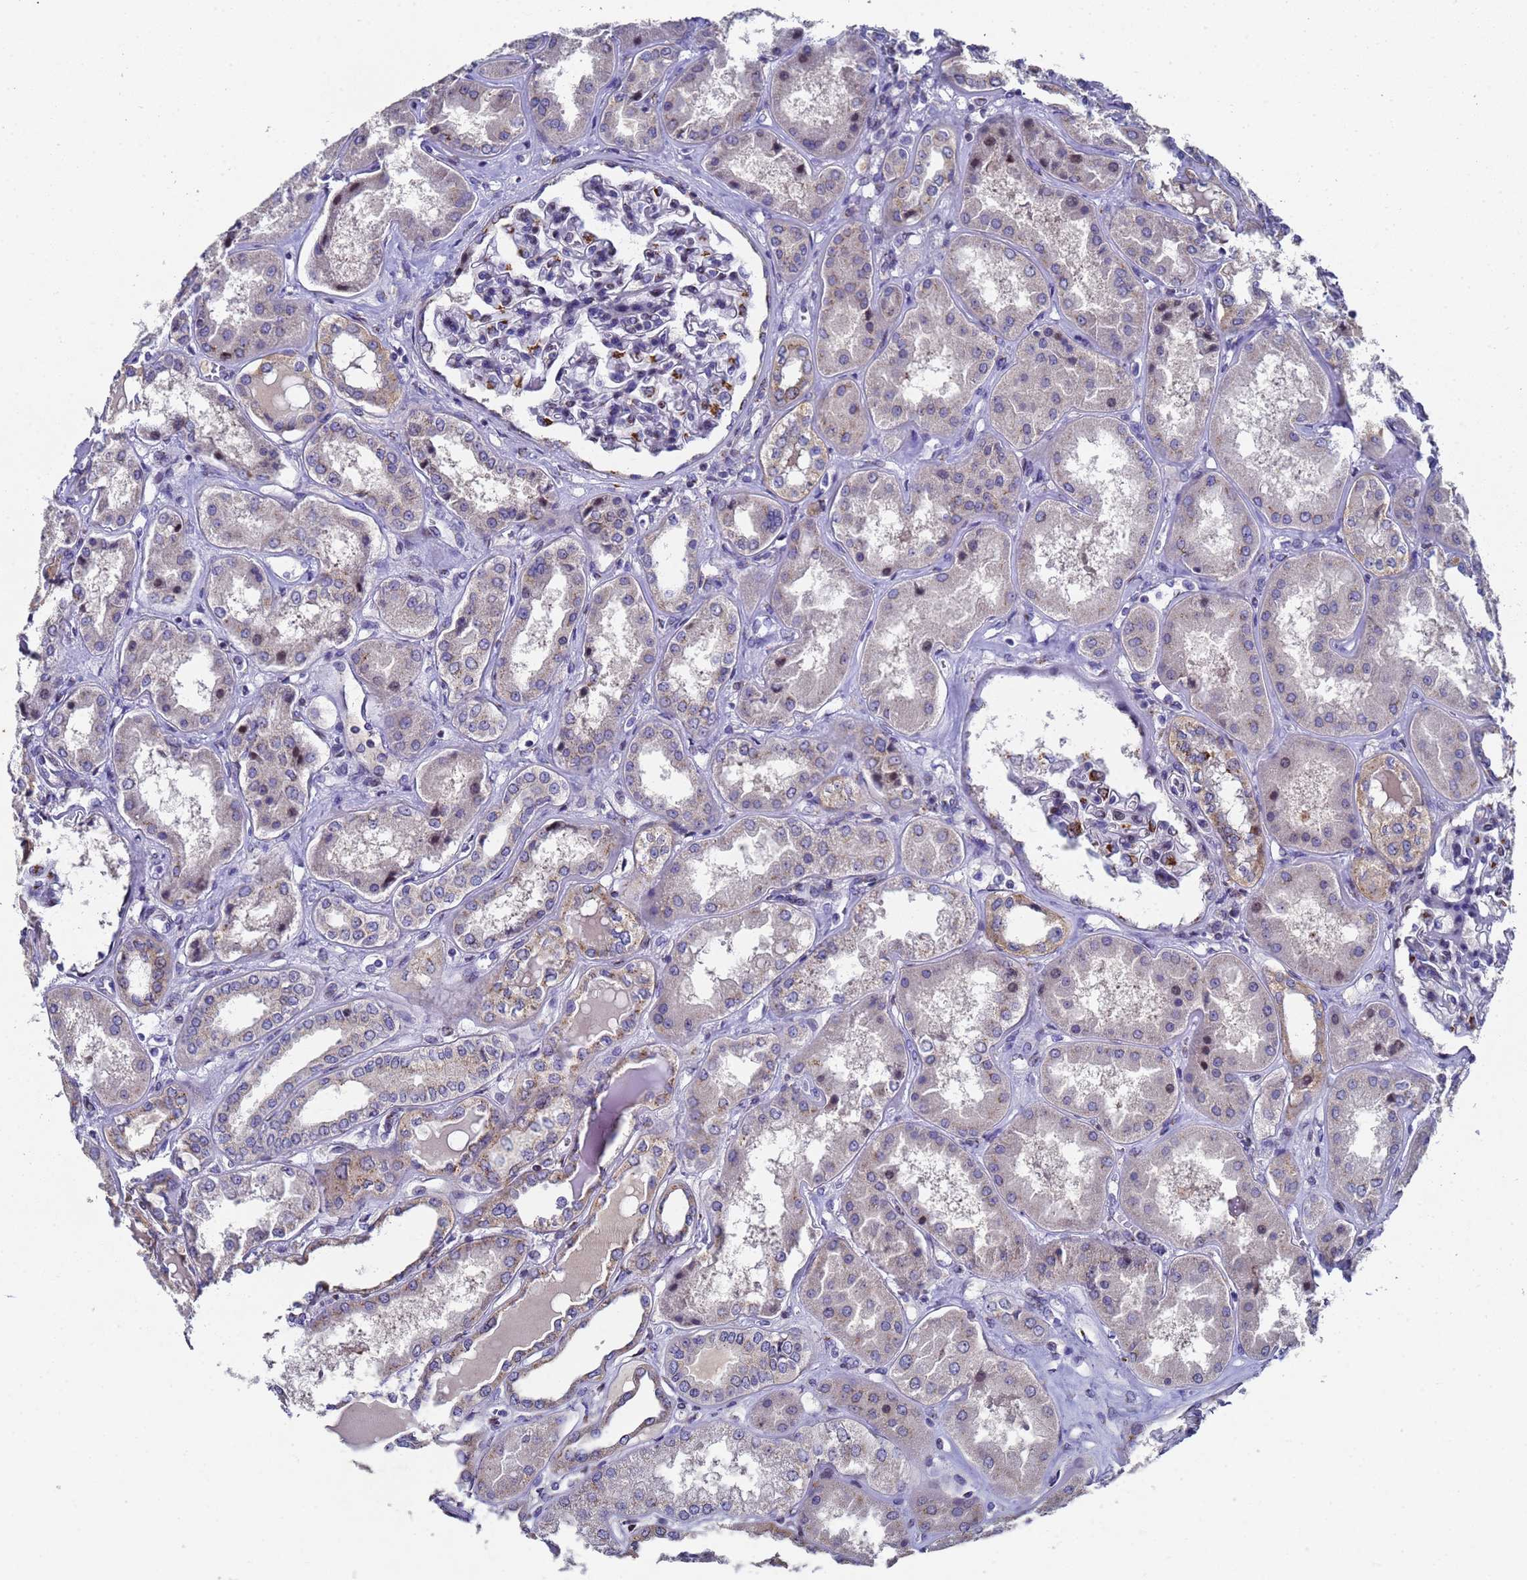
{"staining": {"intensity": "moderate", "quantity": "25%-75%", "location": "cytoplasmic/membranous"}, "tissue": "kidney", "cell_type": "Cells in glomeruli", "image_type": "normal", "snomed": [{"axis": "morphology", "description": "Normal tissue, NOS"}, {"axis": "topography", "description": "Kidney"}], "caption": "An immunohistochemistry (IHC) image of benign tissue is shown. Protein staining in brown labels moderate cytoplasmic/membranous positivity in kidney within cells in glomeruli.", "gene": "NSUN6", "patient": {"sex": "female", "age": 56}}